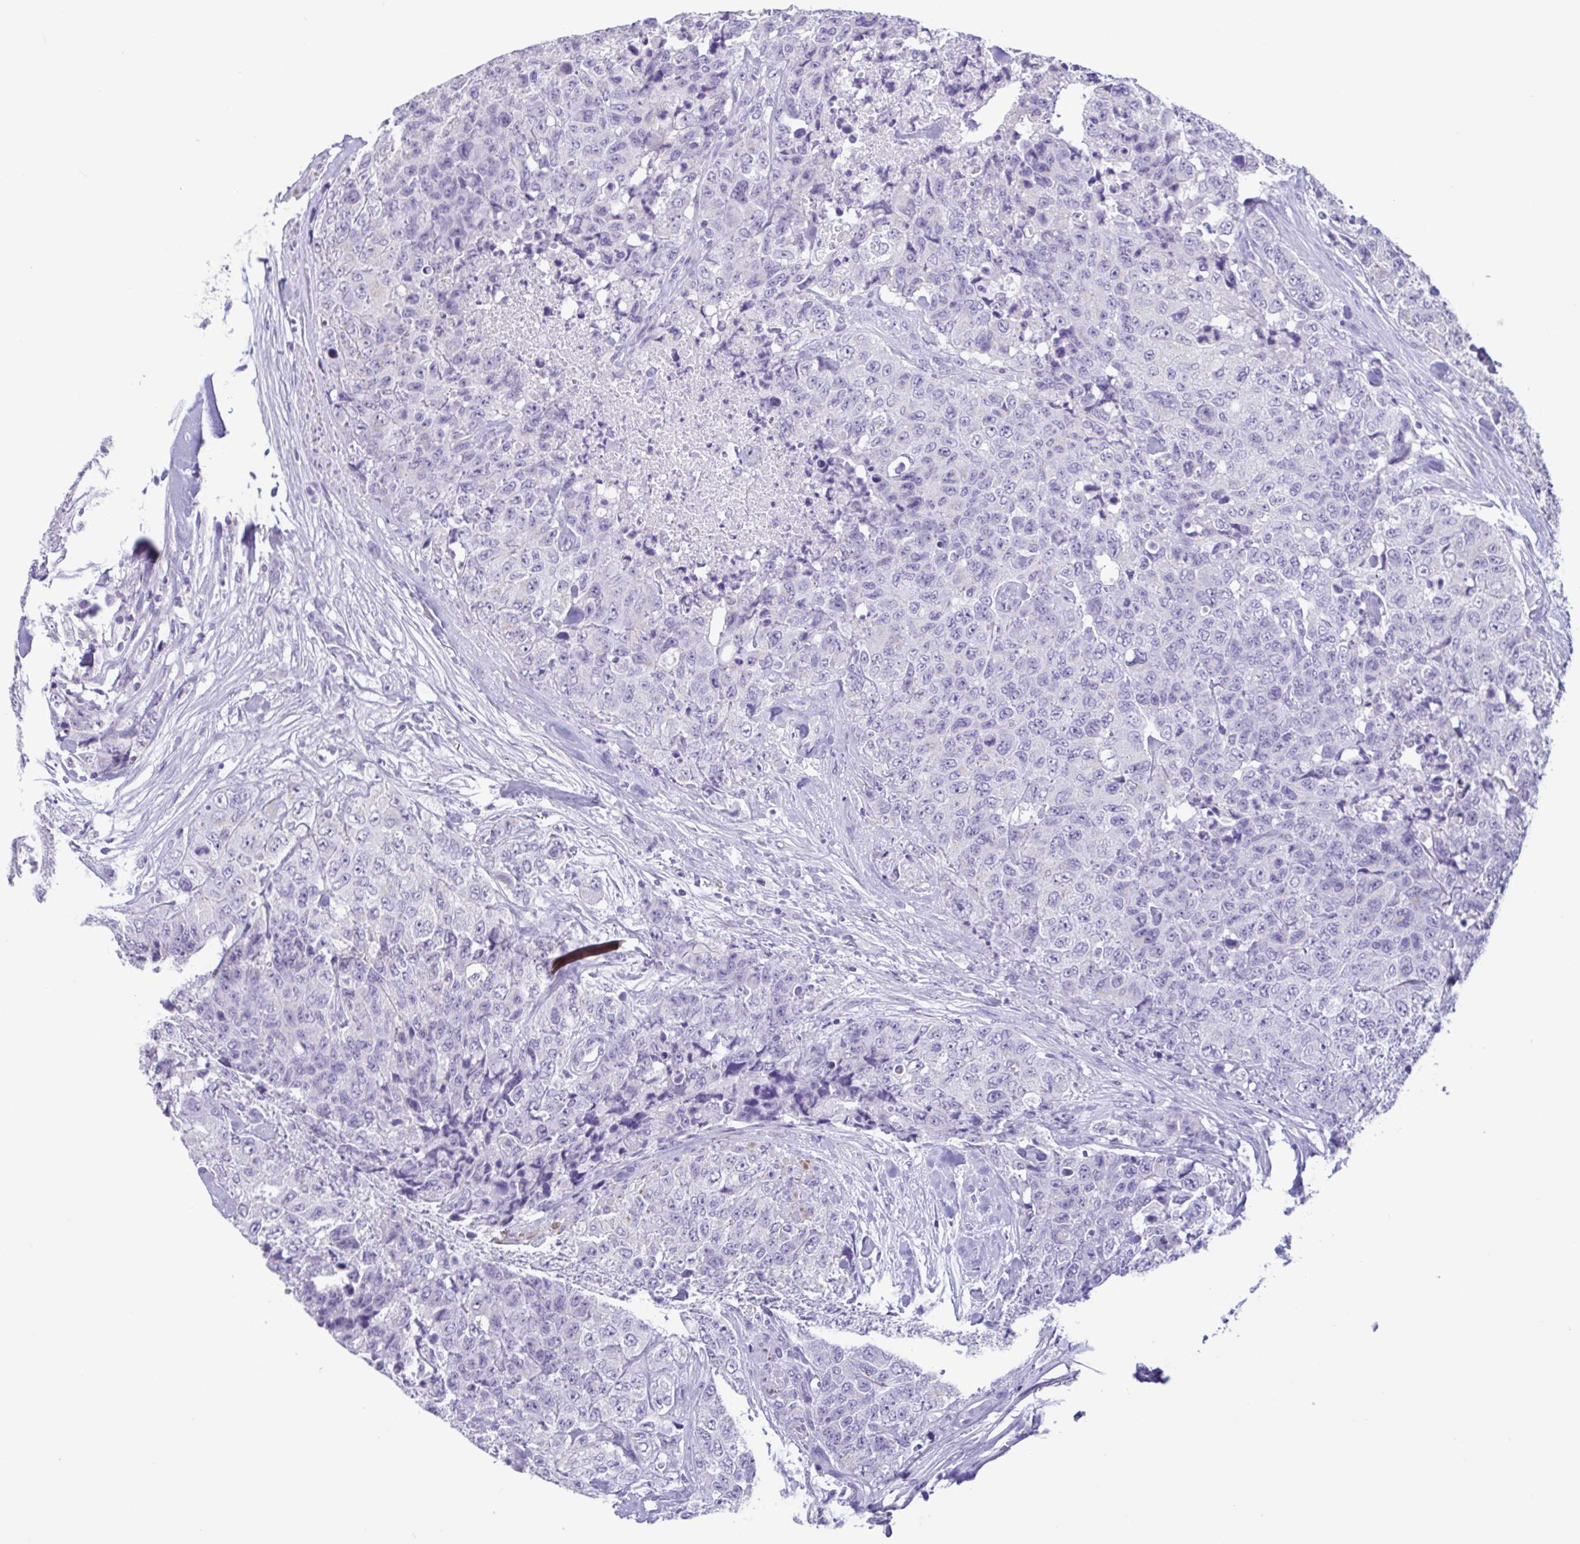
{"staining": {"intensity": "negative", "quantity": "none", "location": "none"}, "tissue": "urothelial cancer", "cell_type": "Tumor cells", "image_type": "cancer", "snomed": [{"axis": "morphology", "description": "Urothelial carcinoma, High grade"}, {"axis": "topography", "description": "Urinary bladder"}], "caption": "Protein analysis of urothelial cancer exhibits no significant staining in tumor cells.", "gene": "CBY2", "patient": {"sex": "female", "age": 78}}